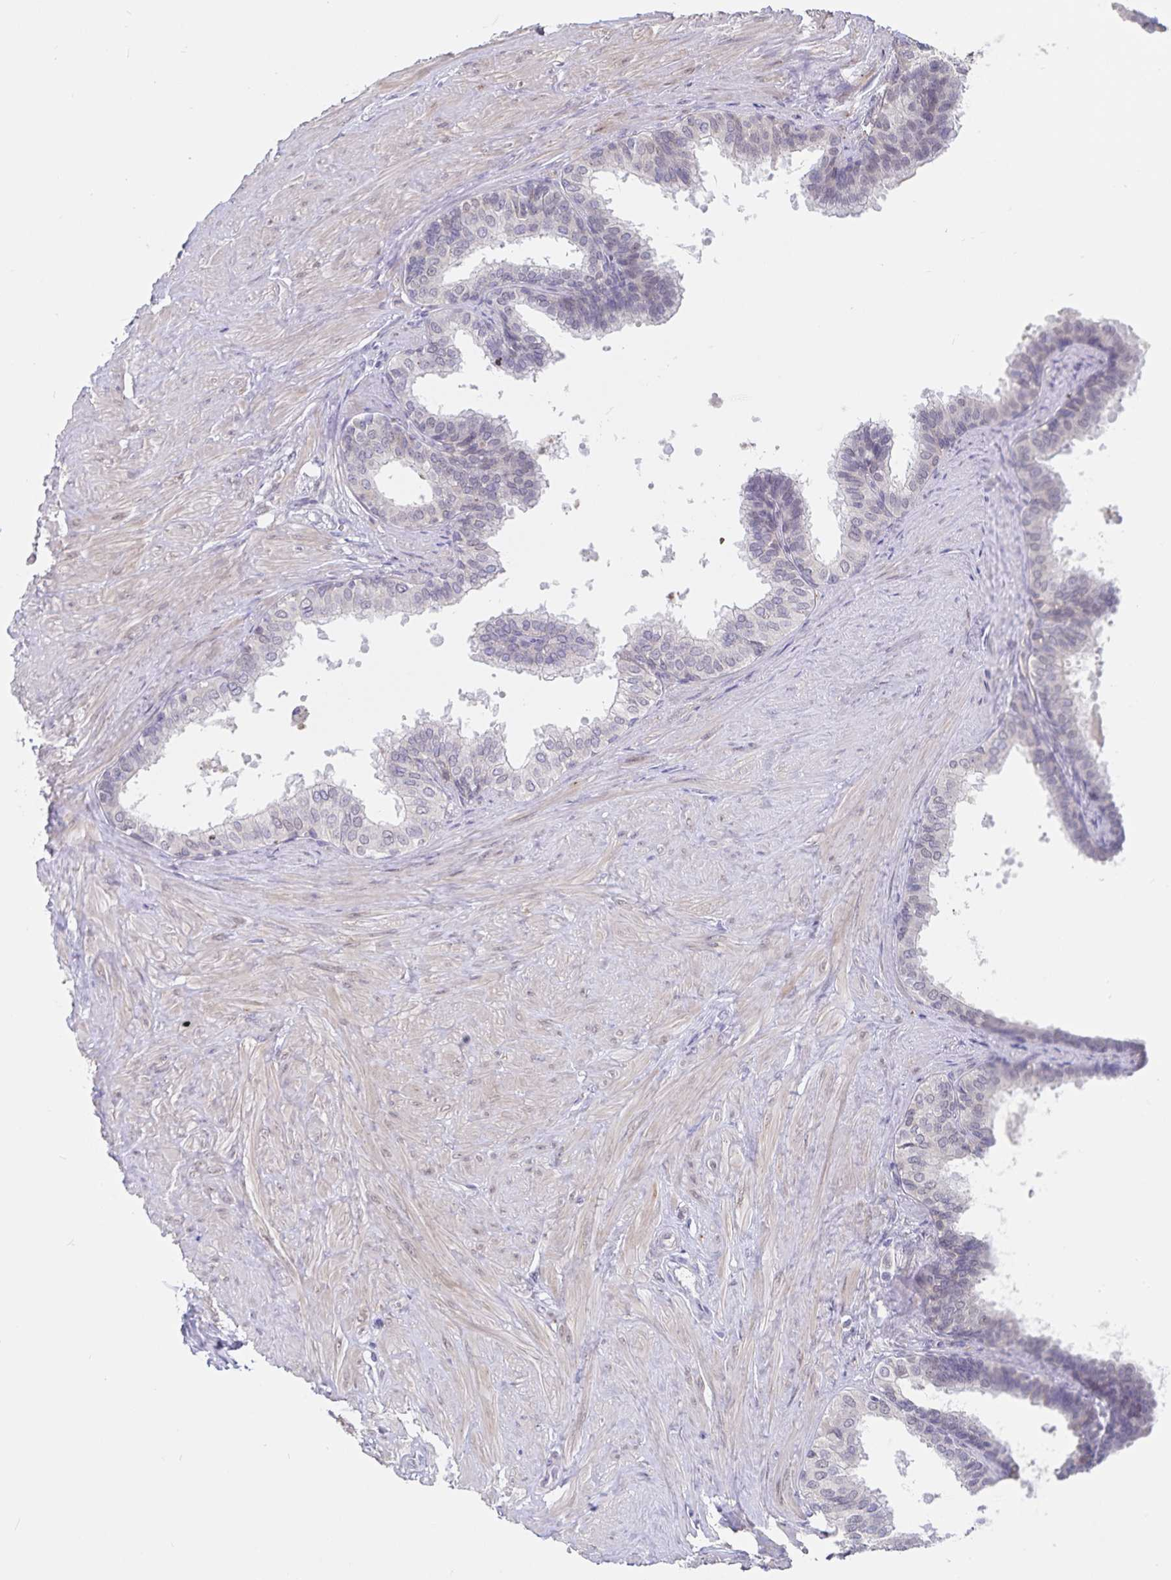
{"staining": {"intensity": "negative", "quantity": "none", "location": "none"}, "tissue": "prostate", "cell_type": "Glandular cells", "image_type": "normal", "snomed": [{"axis": "morphology", "description": "Normal tissue, NOS"}, {"axis": "topography", "description": "Prostate"}, {"axis": "topography", "description": "Peripheral nerve tissue"}], "caption": "Immunohistochemical staining of normal human prostate shows no significant expression in glandular cells. (DAB (3,3'-diaminobenzidine) immunohistochemistry with hematoxylin counter stain).", "gene": "ATP2A2", "patient": {"sex": "male", "age": 55}}